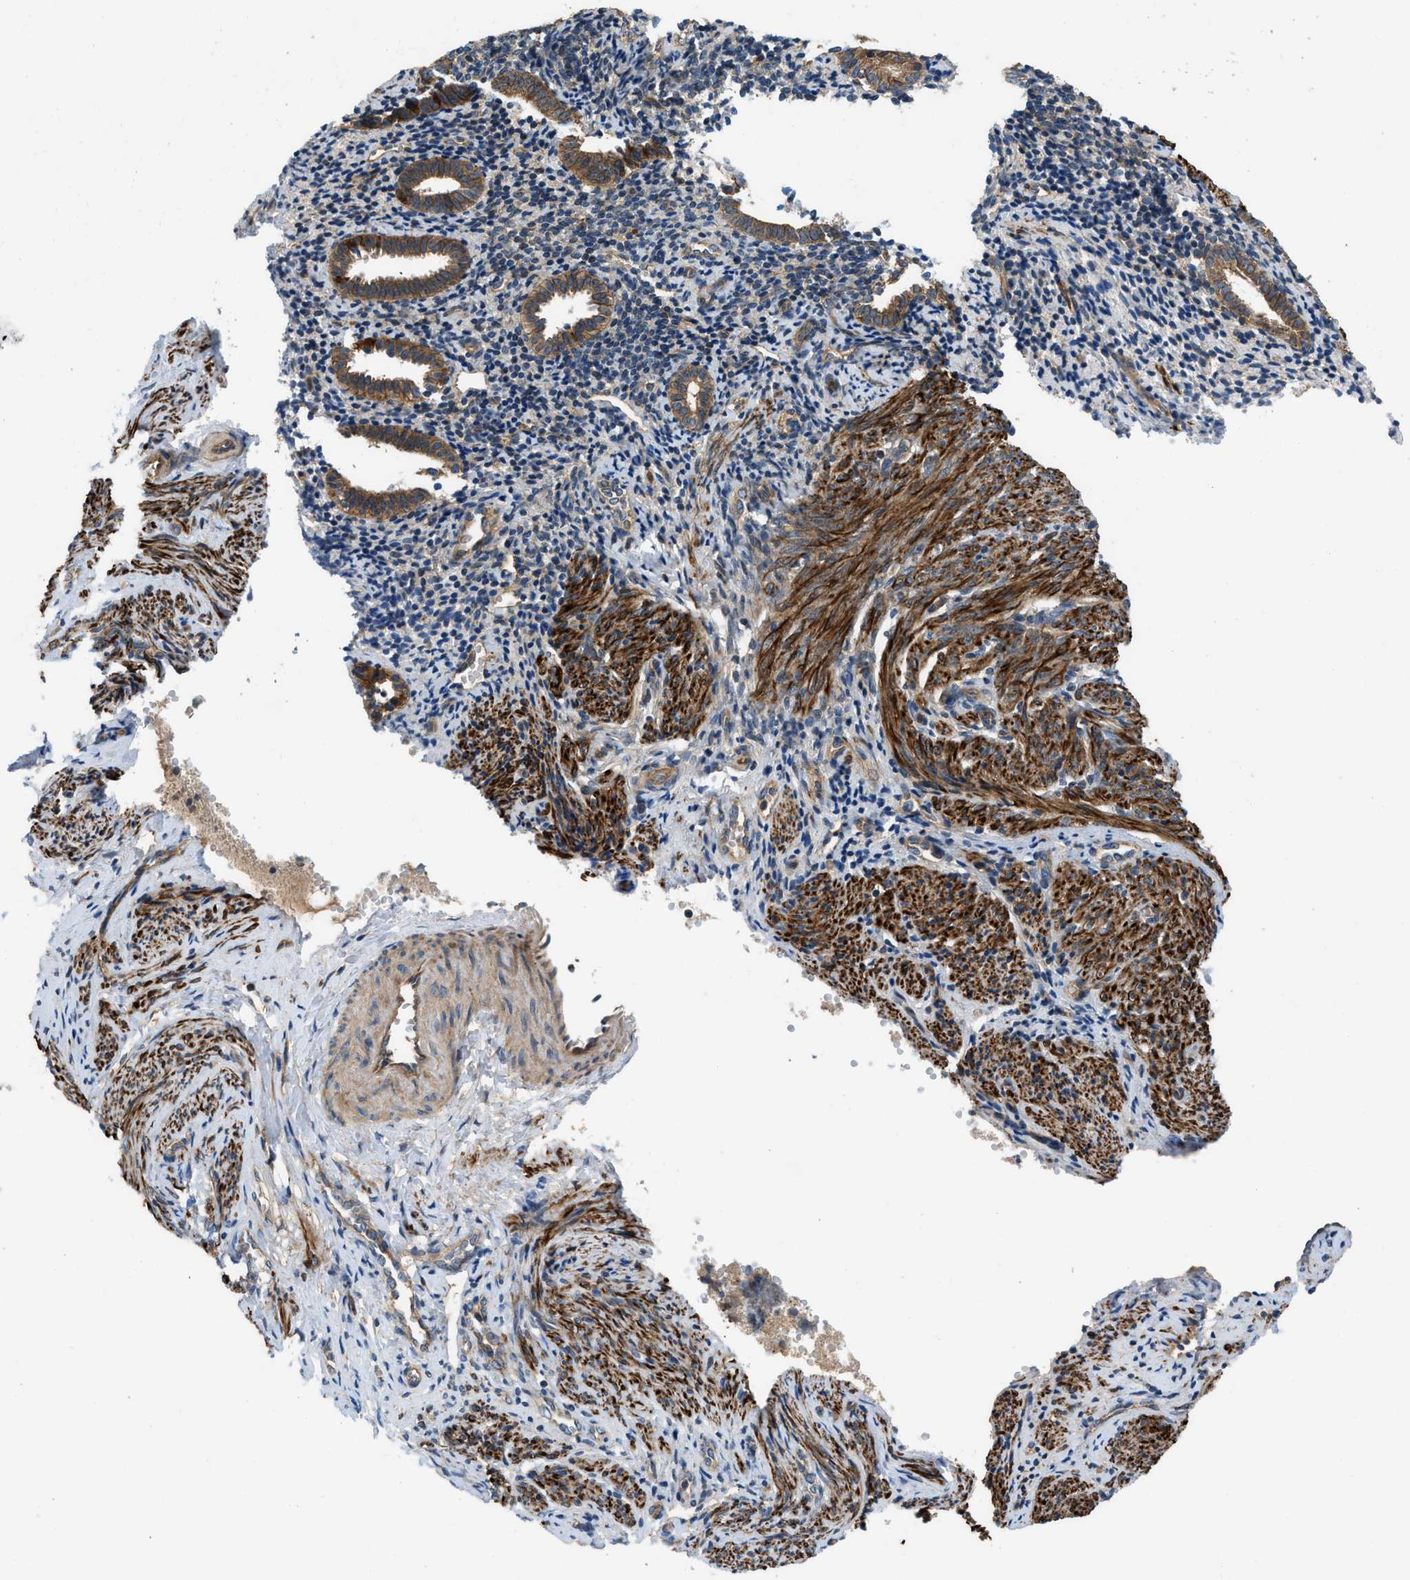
{"staining": {"intensity": "weak", "quantity": "<25%", "location": "cytoplasmic/membranous"}, "tissue": "endometrium", "cell_type": "Cells in endometrial stroma", "image_type": "normal", "snomed": [{"axis": "morphology", "description": "Normal tissue, NOS"}, {"axis": "topography", "description": "Endometrium"}], "caption": "Immunohistochemistry (IHC) micrograph of benign endometrium stained for a protein (brown), which shows no positivity in cells in endometrial stroma. The staining is performed using DAB (3,3'-diaminobenzidine) brown chromogen with nuclei counter-stained in using hematoxylin.", "gene": "CNNM3", "patient": {"sex": "female", "age": 50}}